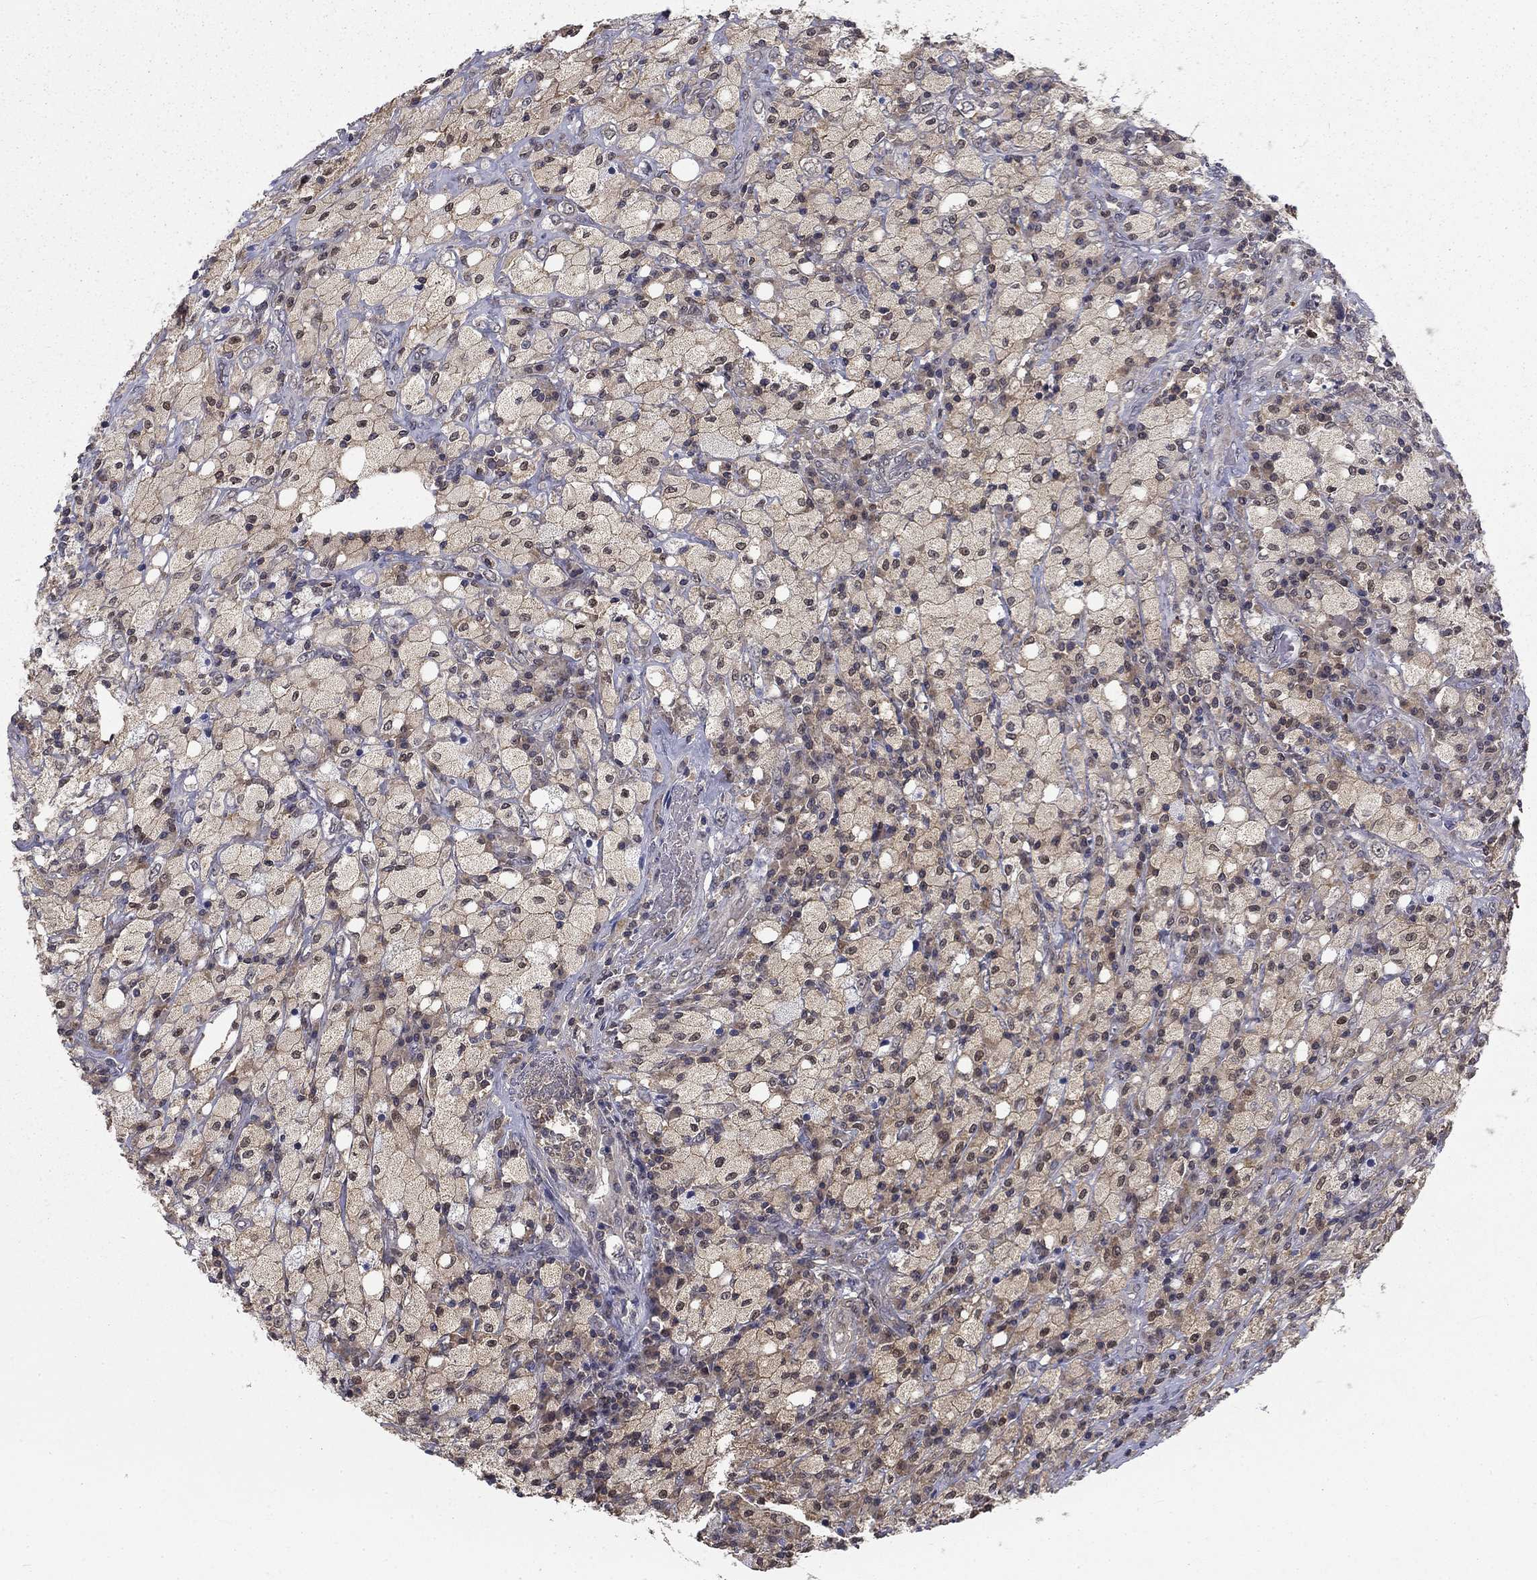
{"staining": {"intensity": "negative", "quantity": "none", "location": "none"}, "tissue": "testis cancer", "cell_type": "Tumor cells", "image_type": "cancer", "snomed": [{"axis": "morphology", "description": "Necrosis, NOS"}, {"axis": "morphology", "description": "Carcinoma, Embryonal, NOS"}, {"axis": "topography", "description": "Testis"}], "caption": "DAB (3,3'-diaminobenzidine) immunohistochemical staining of human testis embryonal carcinoma exhibits no significant expression in tumor cells. (Stains: DAB (3,3'-diaminobenzidine) IHC with hematoxylin counter stain, Microscopy: brightfield microscopy at high magnification).", "gene": "NIT2", "patient": {"sex": "male", "age": 19}}